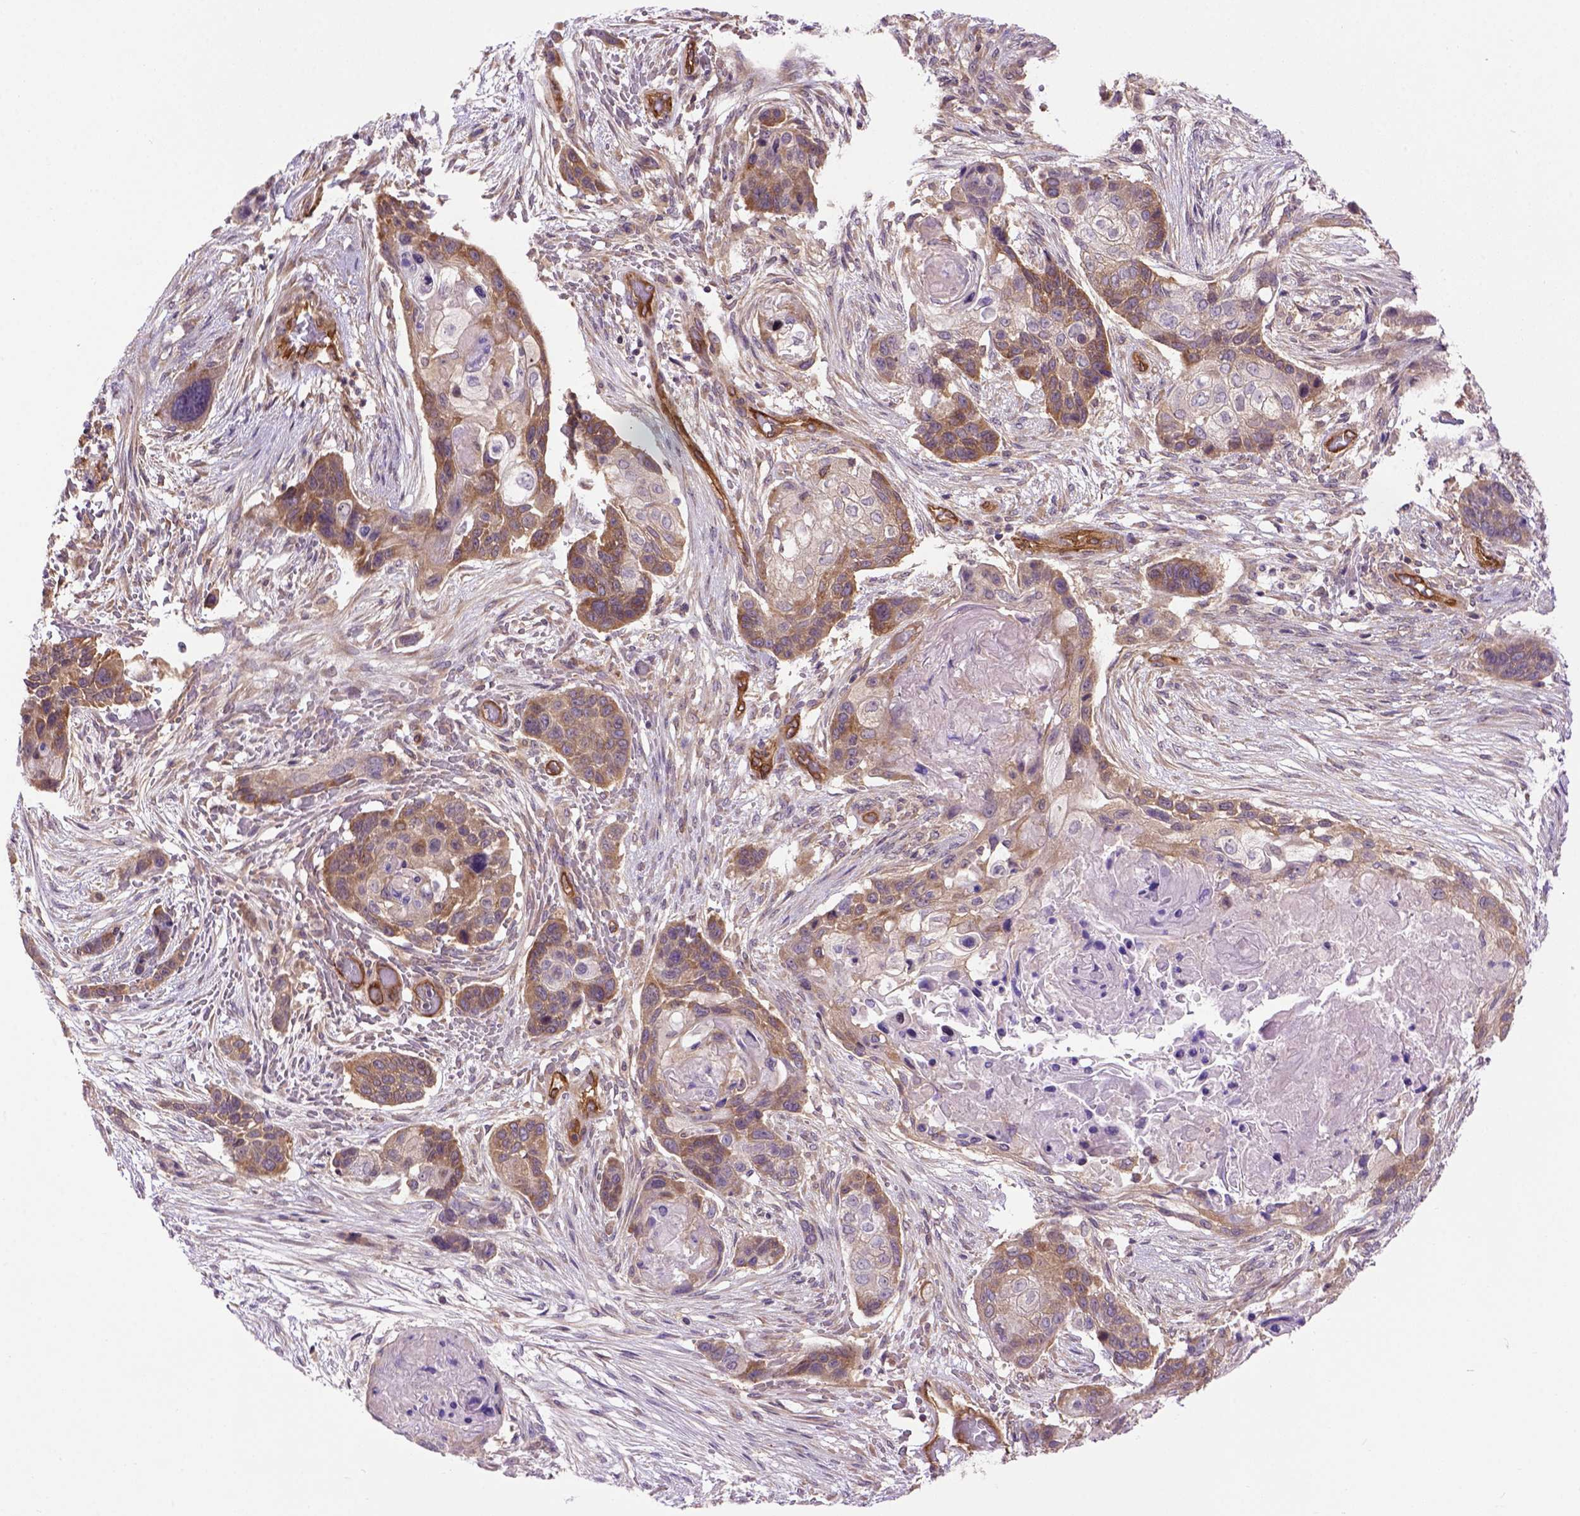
{"staining": {"intensity": "weak", "quantity": "25%-75%", "location": "cytoplasmic/membranous"}, "tissue": "lung cancer", "cell_type": "Tumor cells", "image_type": "cancer", "snomed": [{"axis": "morphology", "description": "Squamous cell carcinoma, NOS"}, {"axis": "topography", "description": "Lung"}], "caption": "Protein expression analysis of human lung cancer reveals weak cytoplasmic/membranous positivity in approximately 25%-75% of tumor cells.", "gene": "CASKIN2", "patient": {"sex": "male", "age": 69}}